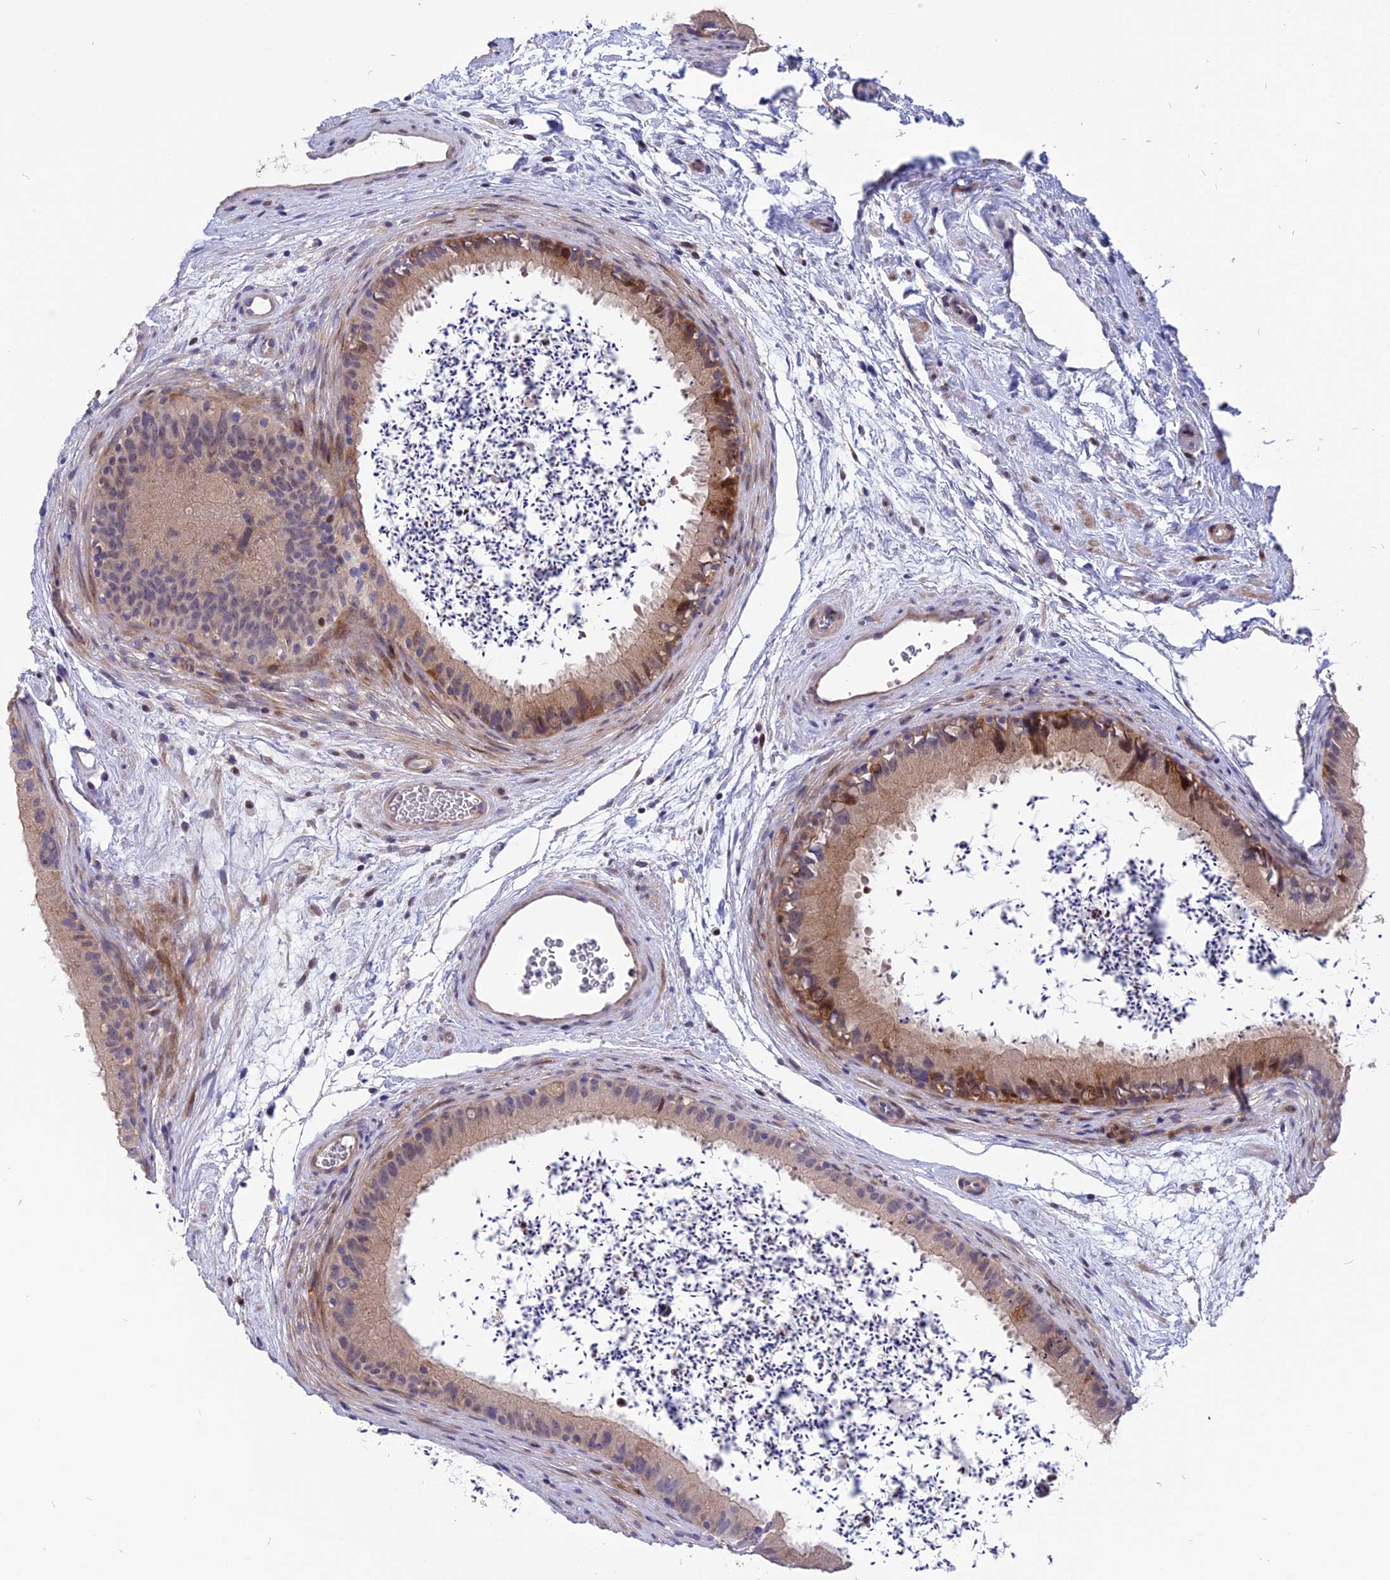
{"staining": {"intensity": "moderate", "quantity": "<25%", "location": "cytoplasmic/membranous,nuclear"}, "tissue": "epididymis", "cell_type": "Glandular cells", "image_type": "normal", "snomed": [{"axis": "morphology", "description": "Normal tissue, NOS"}, {"axis": "topography", "description": "Epididymis, spermatic cord, NOS"}], "caption": "Immunohistochemistry (IHC) micrograph of benign epididymis: human epididymis stained using IHC exhibits low levels of moderate protein expression localized specifically in the cytoplasmic/membranous,nuclear of glandular cells, appearing as a cytoplasmic/membranous,nuclear brown color.", "gene": "TMEM263", "patient": {"sex": "male", "age": 50}}